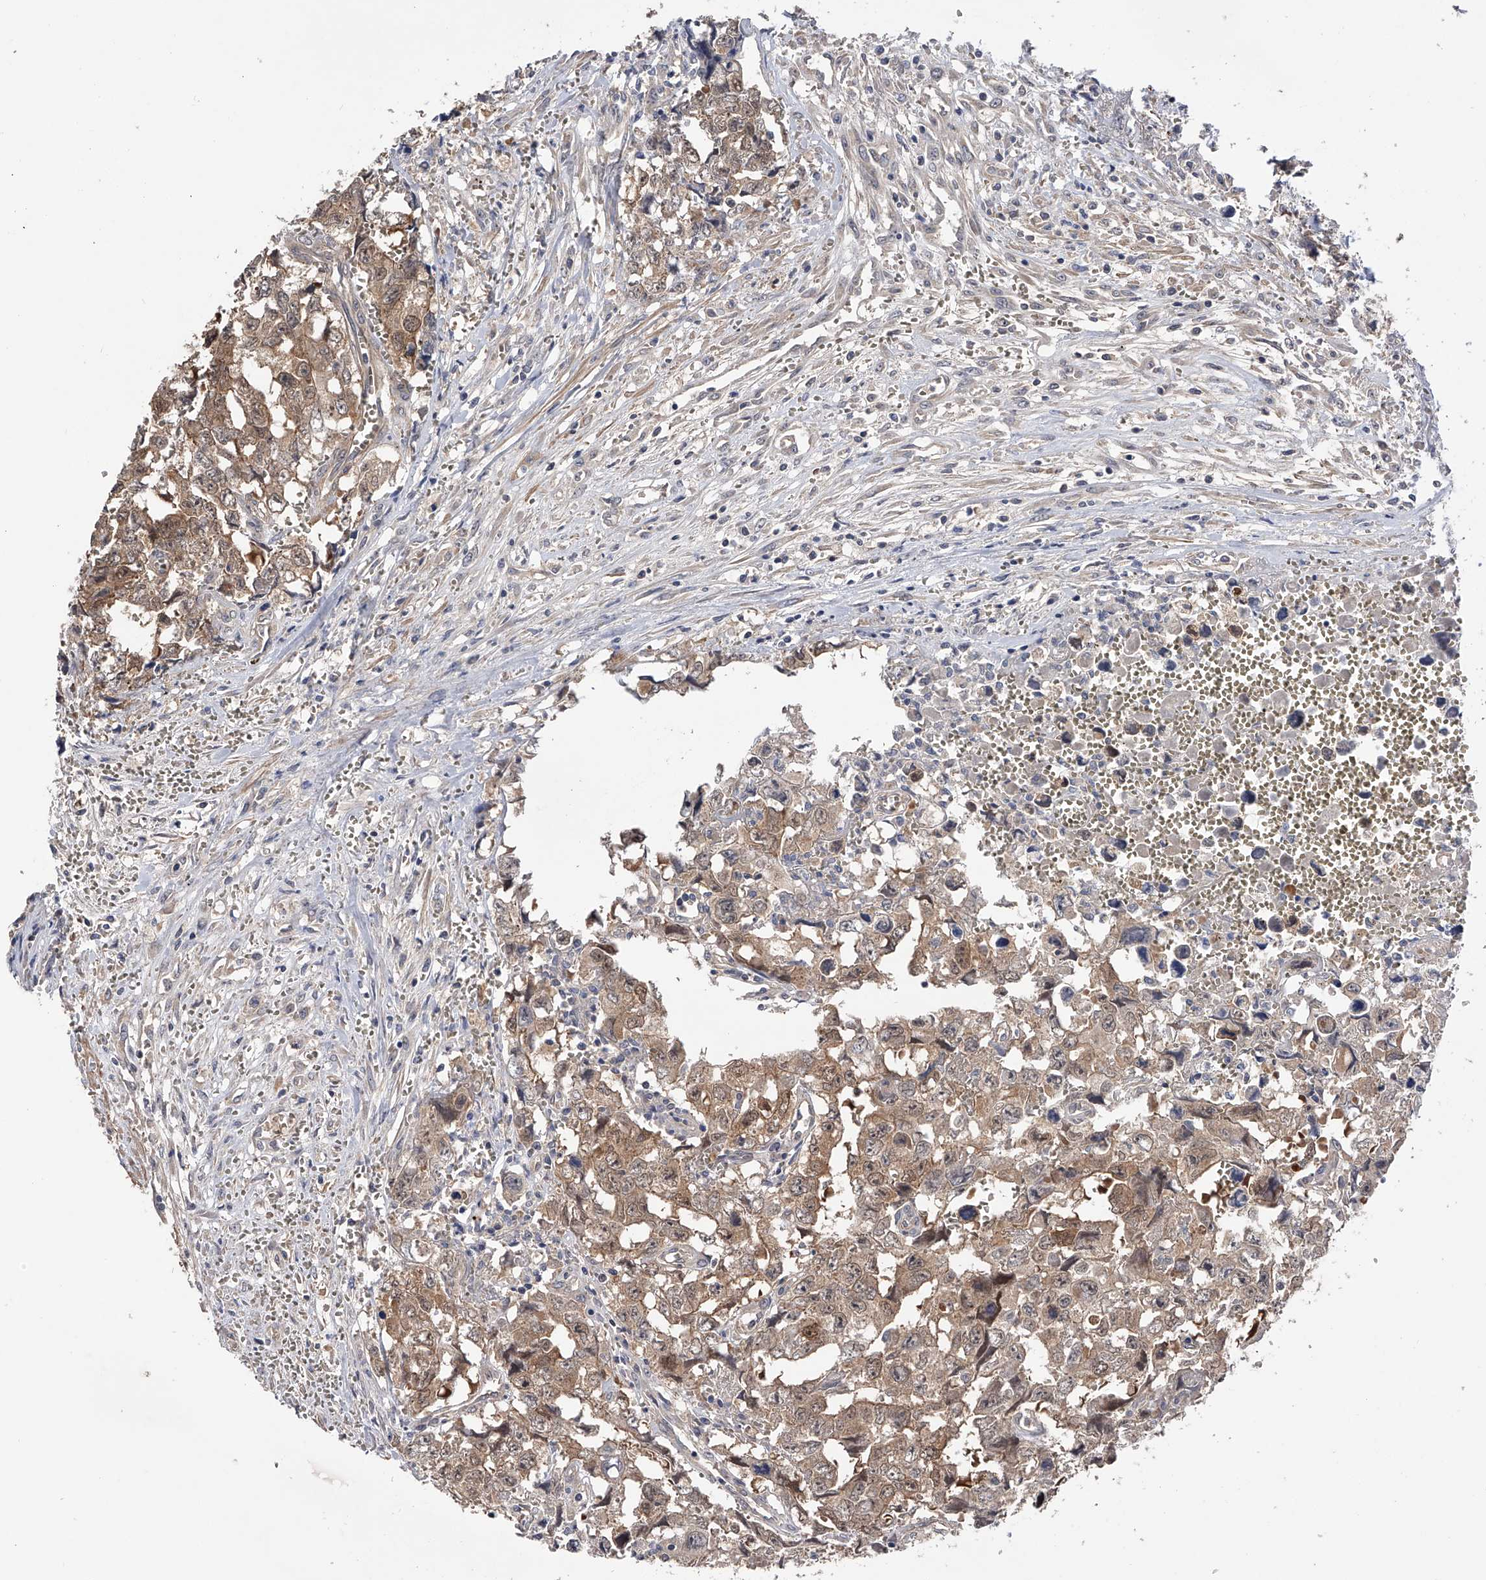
{"staining": {"intensity": "weak", "quantity": "25%-75%", "location": "cytoplasmic/membranous"}, "tissue": "testis cancer", "cell_type": "Tumor cells", "image_type": "cancer", "snomed": [{"axis": "morphology", "description": "Carcinoma, Embryonal, NOS"}, {"axis": "topography", "description": "Testis"}], "caption": "Embryonal carcinoma (testis) tissue displays weak cytoplasmic/membranous positivity in about 25%-75% of tumor cells", "gene": "CFAP298", "patient": {"sex": "male", "age": 31}}